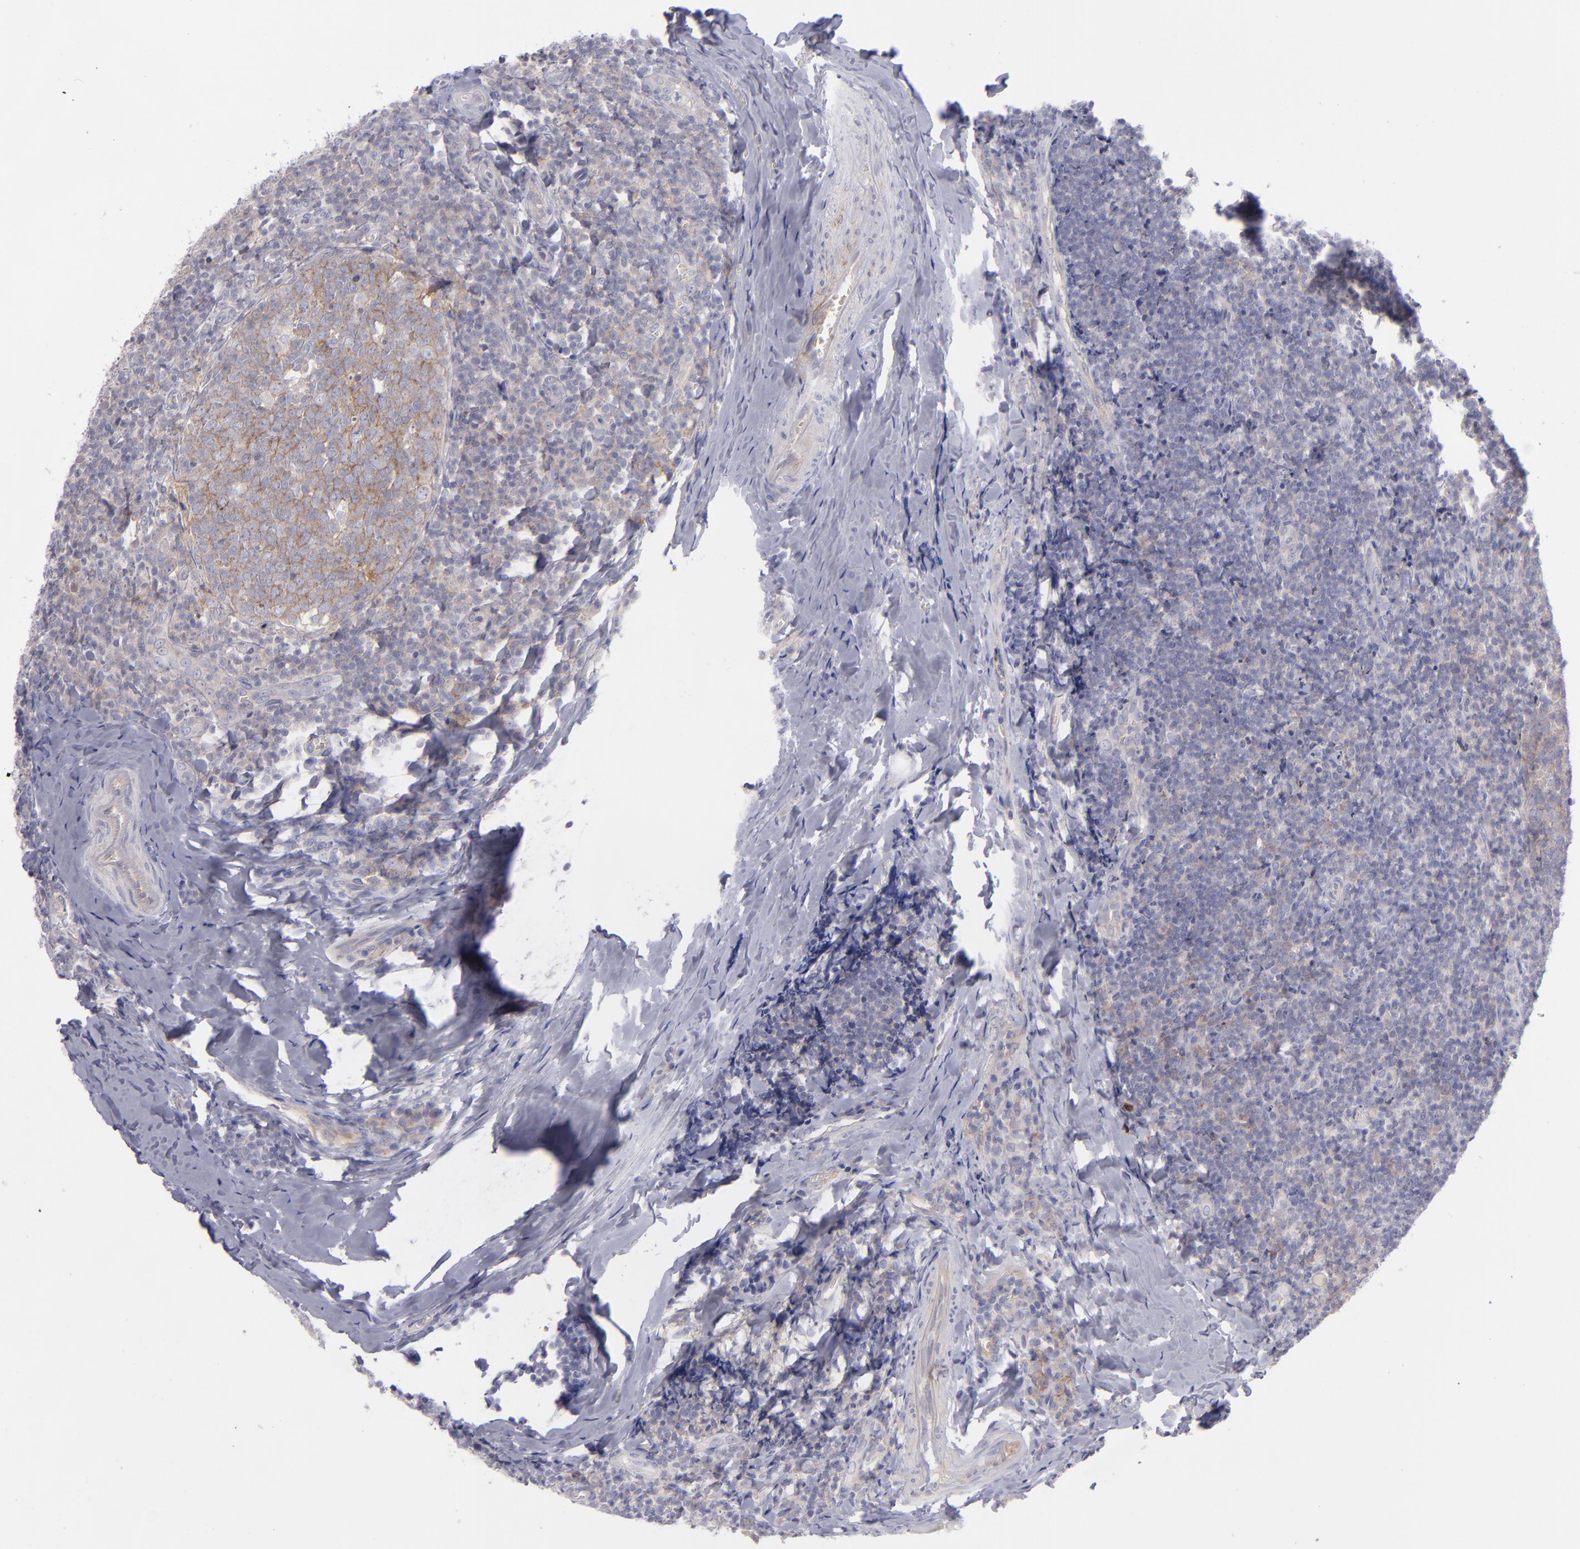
{"staining": {"intensity": "moderate", "quantity": ">75%", "location": "cytoplasmic/membranous"}, "tissue": "tonsil", "cell_type": "Germinal center cells", "image_type": "normal", "snomed": [{"axis": "morphology", "description": "Normal tissue, NOS"}, {"axis": "topography", "description": "Tonsil"}], "caption": "Immunohistochemistry (IHC) of normal human tonsil reveals medium levels of moderate cytoplasmic/membranous staining in about >75% of germinal center cells.", "gene": "BSG", "patient": {"sex": "male", "age": 31}}